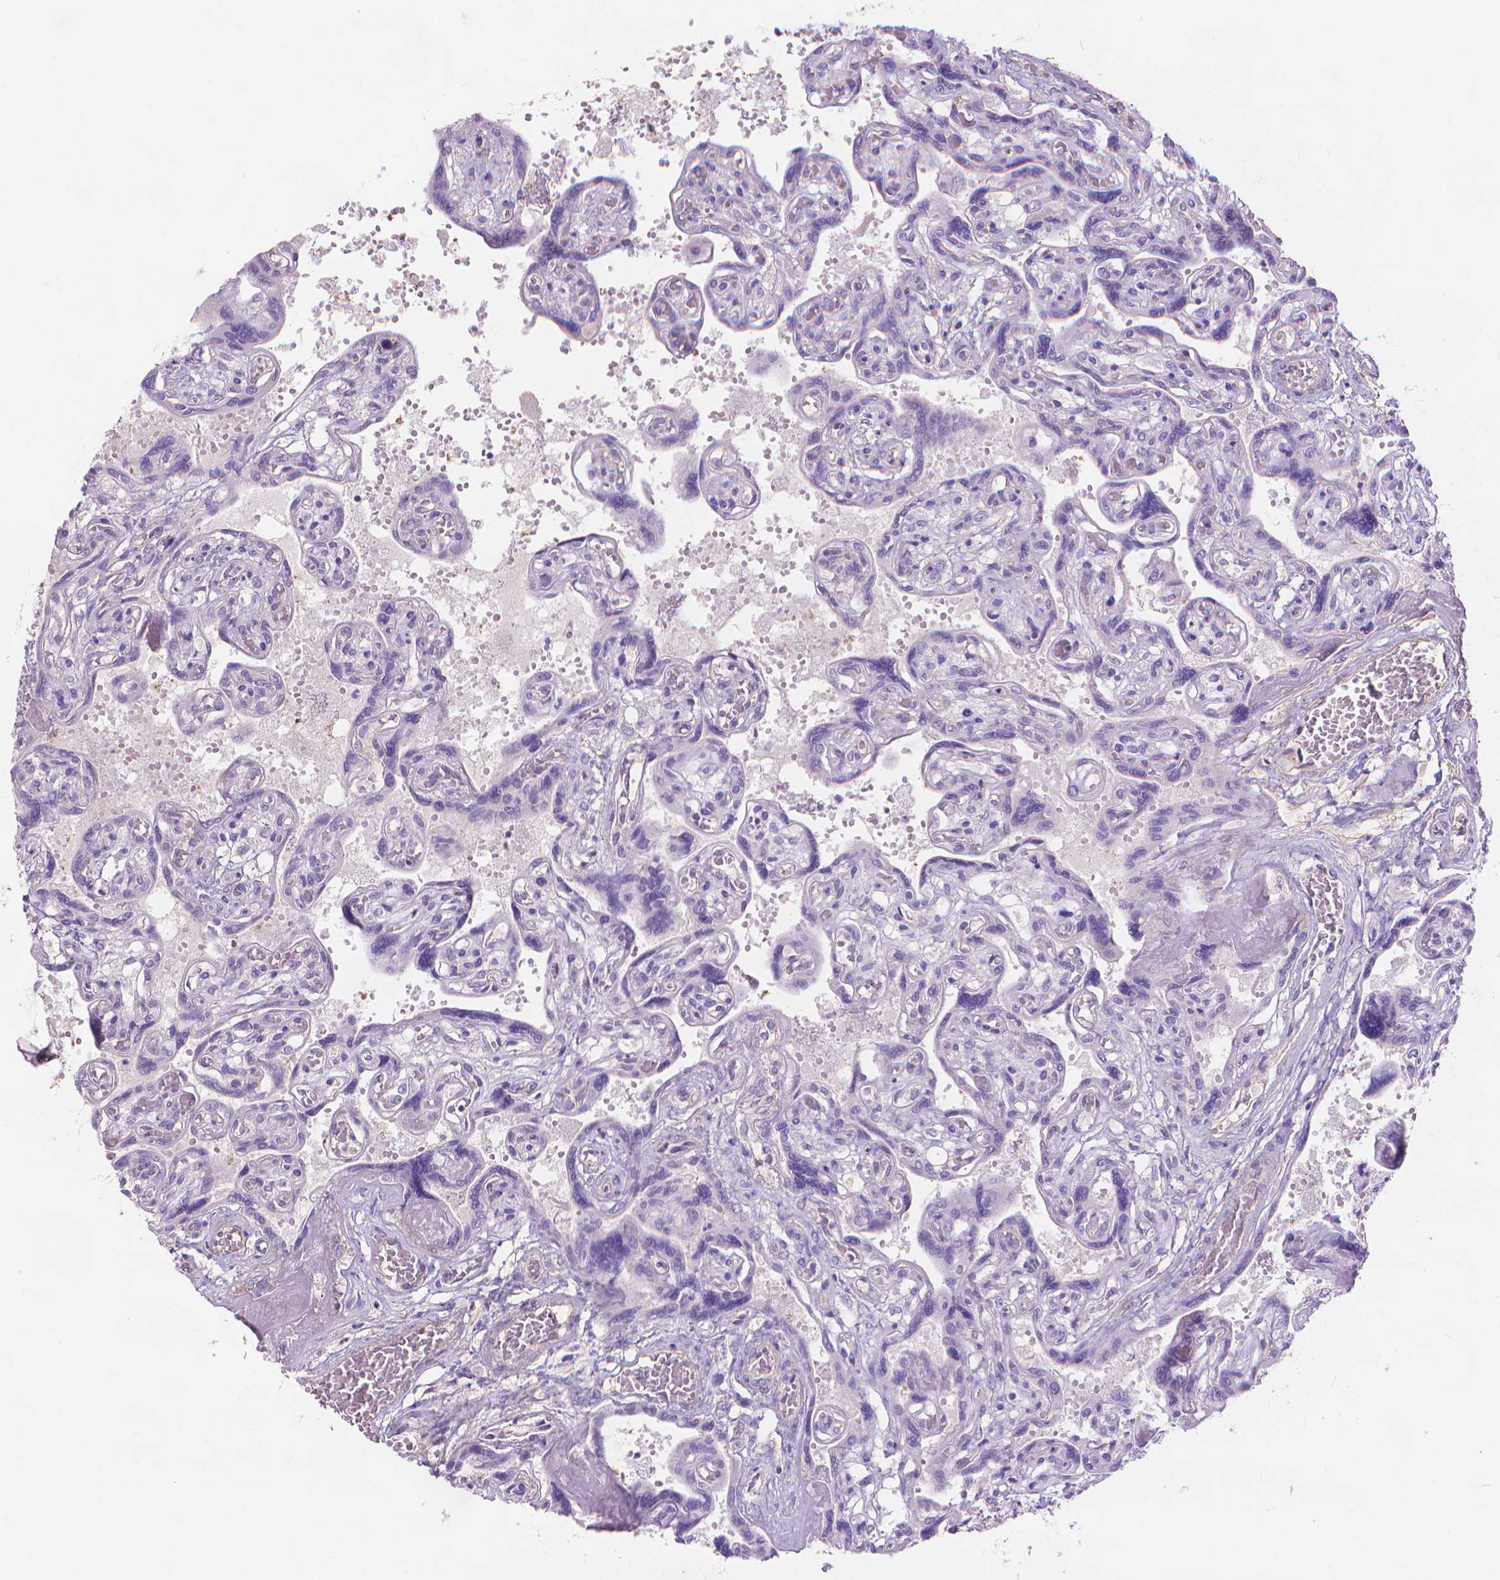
{"staining": {"intensity": "negative", "quantity": "none", "location": "none"}, "tissue": "placenta", "cell_type": "Decidual cells", "image_type": "normal", "snomed": [{"axis": "morphology", "description": "Normal tissue, NOS"}, {"axis": "topography", "description": "Placenta"}], "caption": "The image shows no significant positivity in decidual cells of placenta. Nuclei are stained in blue.", "gene": "MBLAC1", "patient": {"sex": "female", "age": 32}}